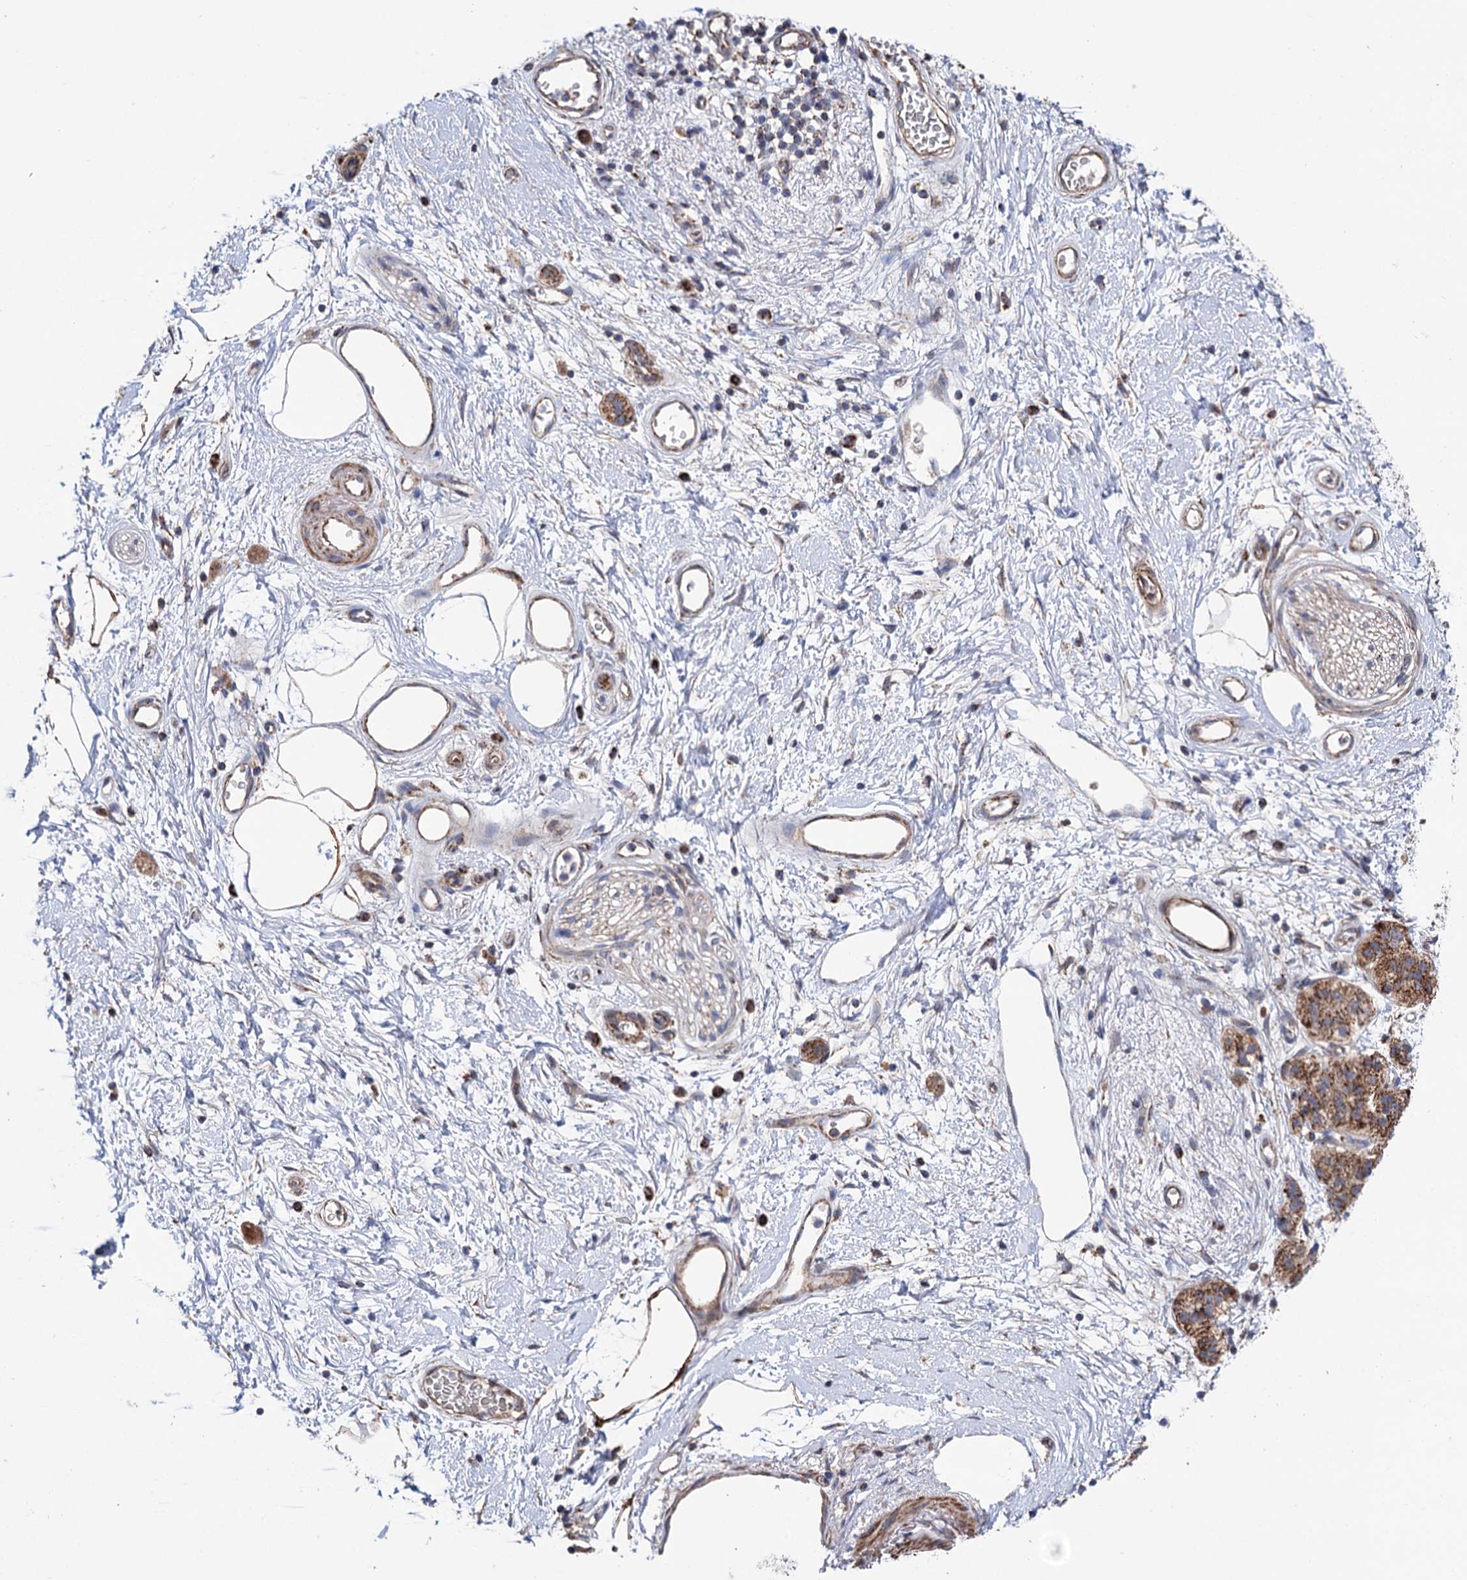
{"staining": {"intensity": "moderate", "quantity": ">75%", "location": "cytoplasmic/membranous"}, "tissue": "pancreatic cancer", "cell_type": "Tumor cells", "image_type": "cancer", "snomed": [{"axis": "morphology", "description": "Adenocarcinoma, NOS"}, {"axis": "topography", "description": "Pancreas"}], "caption": "Pancreatic cancer tissue demonstrates moderate cytoplasmic/membranous positivity in about >75% of tumor cells, visualized by immunohistochemistry.", "gene": "SUCLA2", "patient": {"sex": "male", "age": 68}}